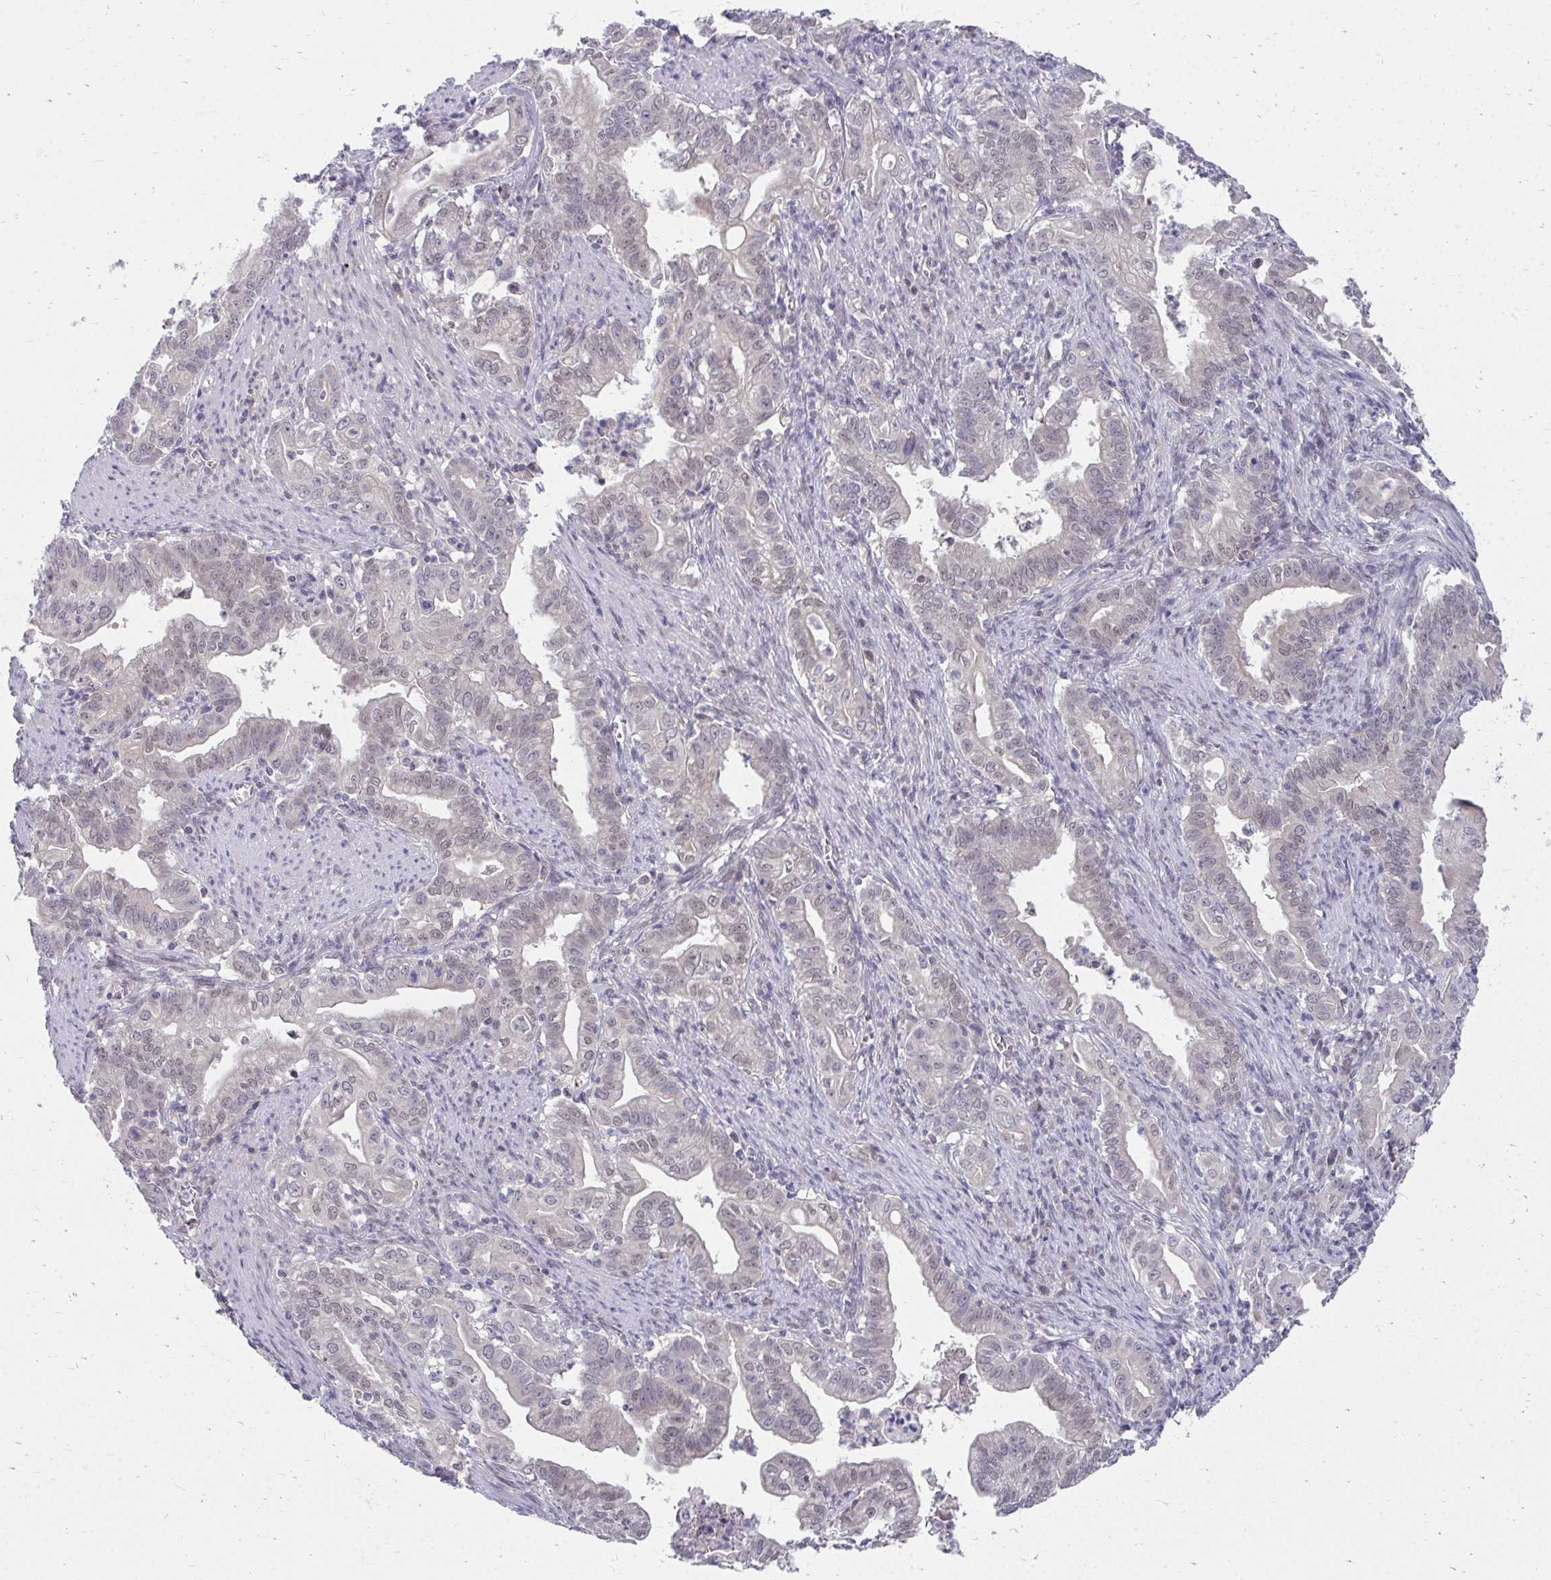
{"staining": {"intensity": "negative", "quantity": "none", "location": "none"}, "tissue": "stomach cancer", "cell_type": "Tumor cells", "image_type": "cancer", "snomed": [{"axis": "morphology", "description": "Adenocarcinoma, NOS"}, {"axis": "topography", "description": "Stomach, upper"}], "caption": "An immunohistochemistry (IHC) histopathology image of adenocarcinoma (stomach) is shown. There is no staining in tumor cells of adenocarcinoma (stomach).", "gene": "MROH8", "patient": {"sex": "female", "age": 79}}